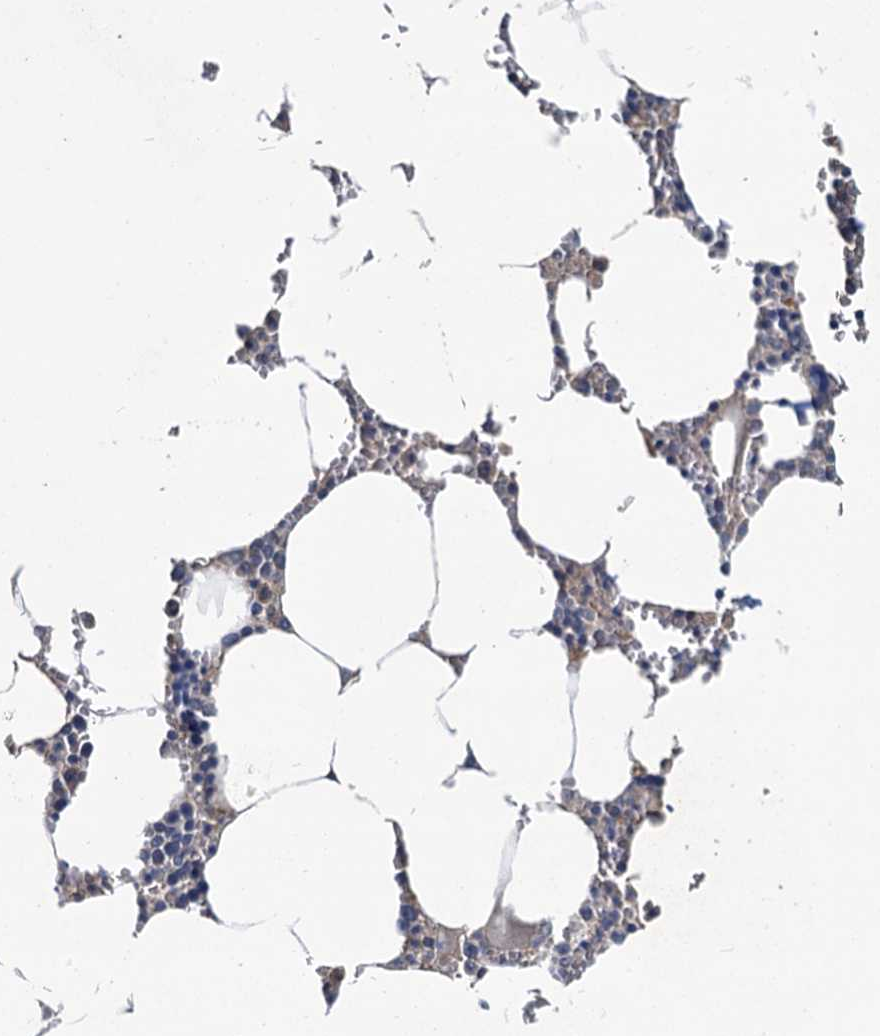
{"staining": {"intensity": "negative", "quantity": "none", "location": "none"}, "tissue": "bone marrow", "cell_type": "Hematopoietic cells", "image_type": "normal", "snomed": [{"axis": "morphology", "description": "Normal tissue, NOS"}, {"axis": "topography", "description": "Bone marrow"}], "caption": "A high-resolution micrograph shows immunohistochemistry staining of benign bone marrow, which reveals no significant expression in hematopoietic cells. (IHC, brightfield microscopy, high magnification).", "gene": "ZNF324", "patient": {"sex": "male", "age": 70}}